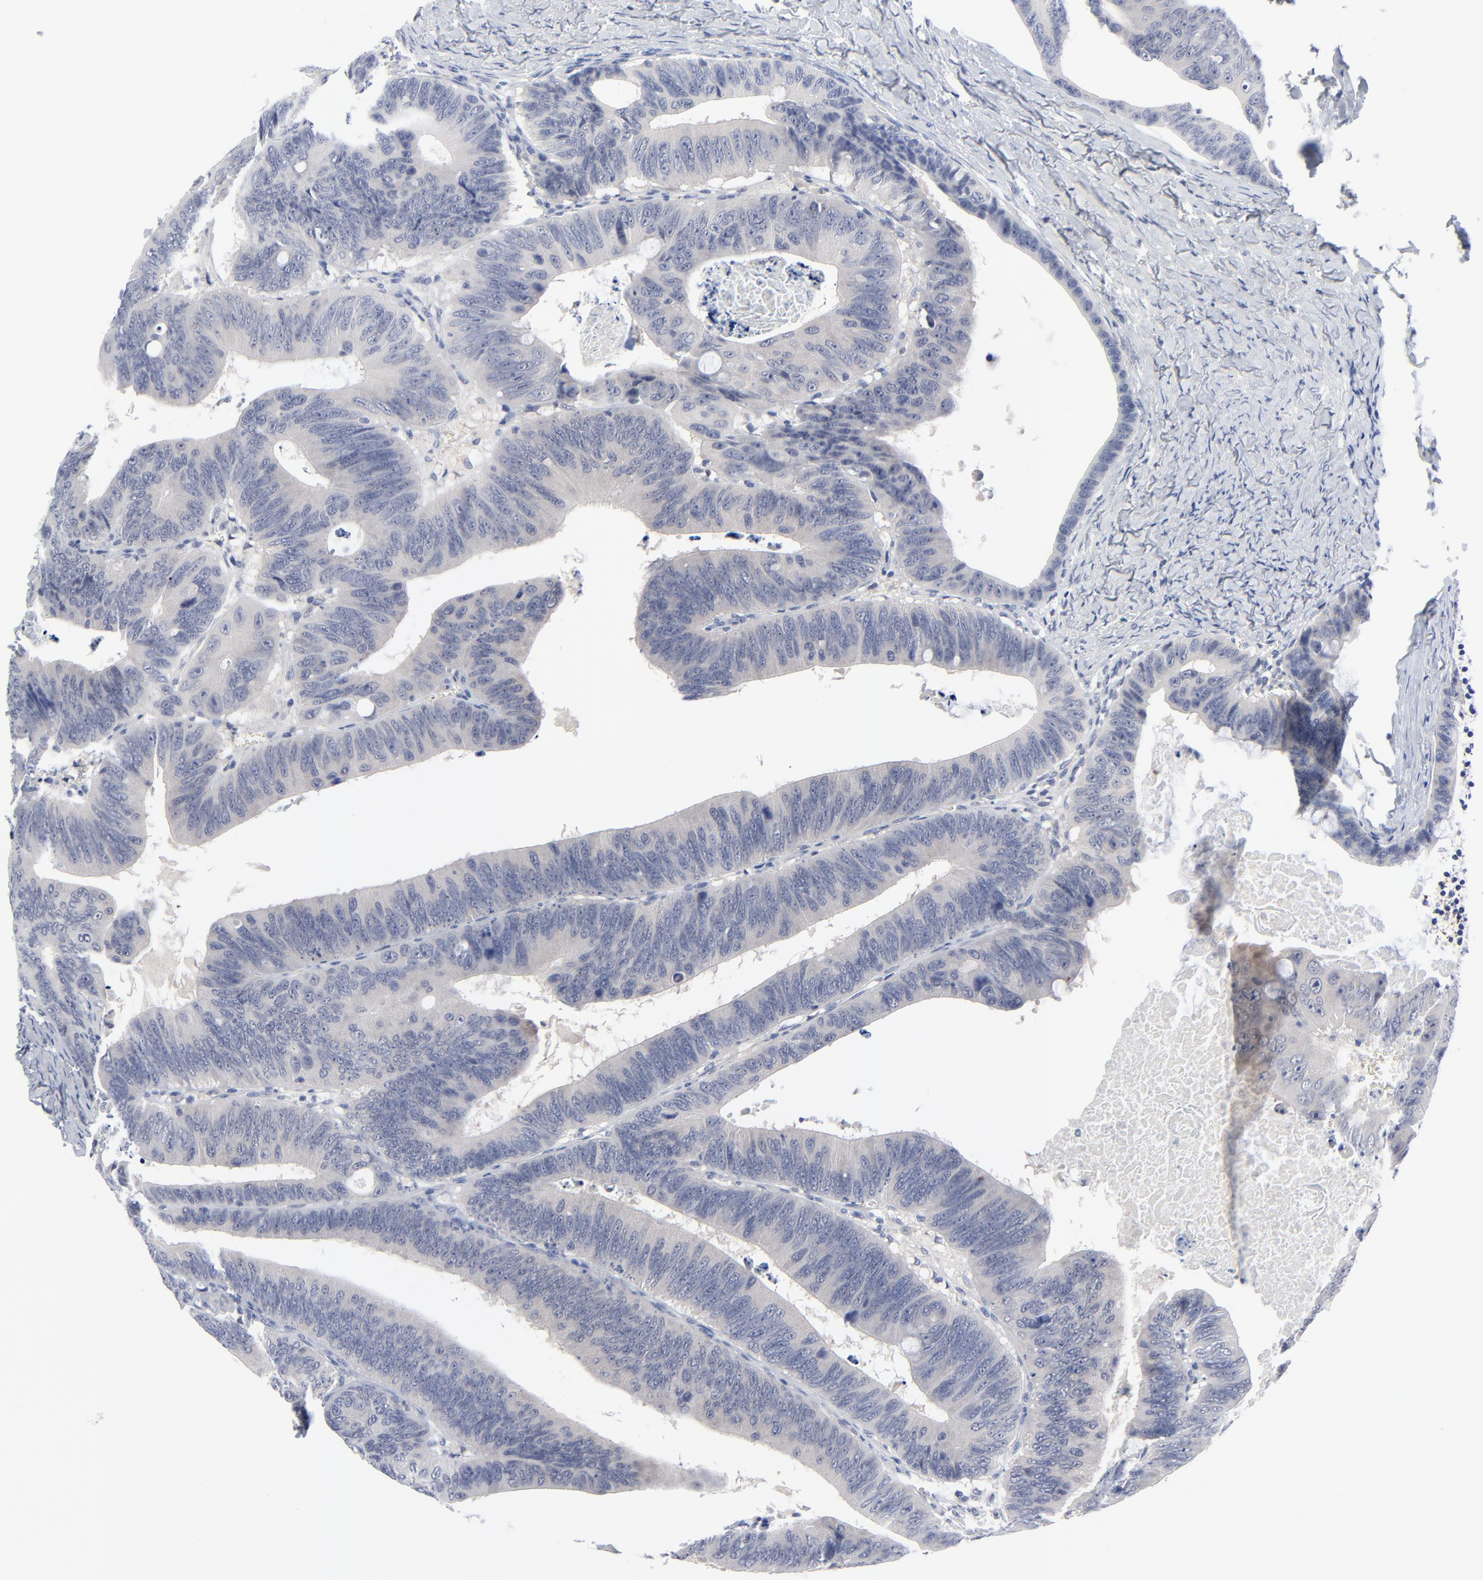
{"staining": {"intensity": "negative", "quantity": "none", "location": "none"}, "tissue": "colorectal cancer", "cell_type": "Tumor cells", "image_type": "cancer", "snomed": [{"axis": "morphology", "description": "Adenocarcinoma, NOS"}, {"axis": "topography", "description": "Colon"}], "caption": "This is a histopathology image of immunohistochemistry (IHC) staining of colorectal adenocarcinoma, which shows no expression in tumor cells.", "gene": "CLEC4G", "patient": {"sex": "female", "age": 55}}